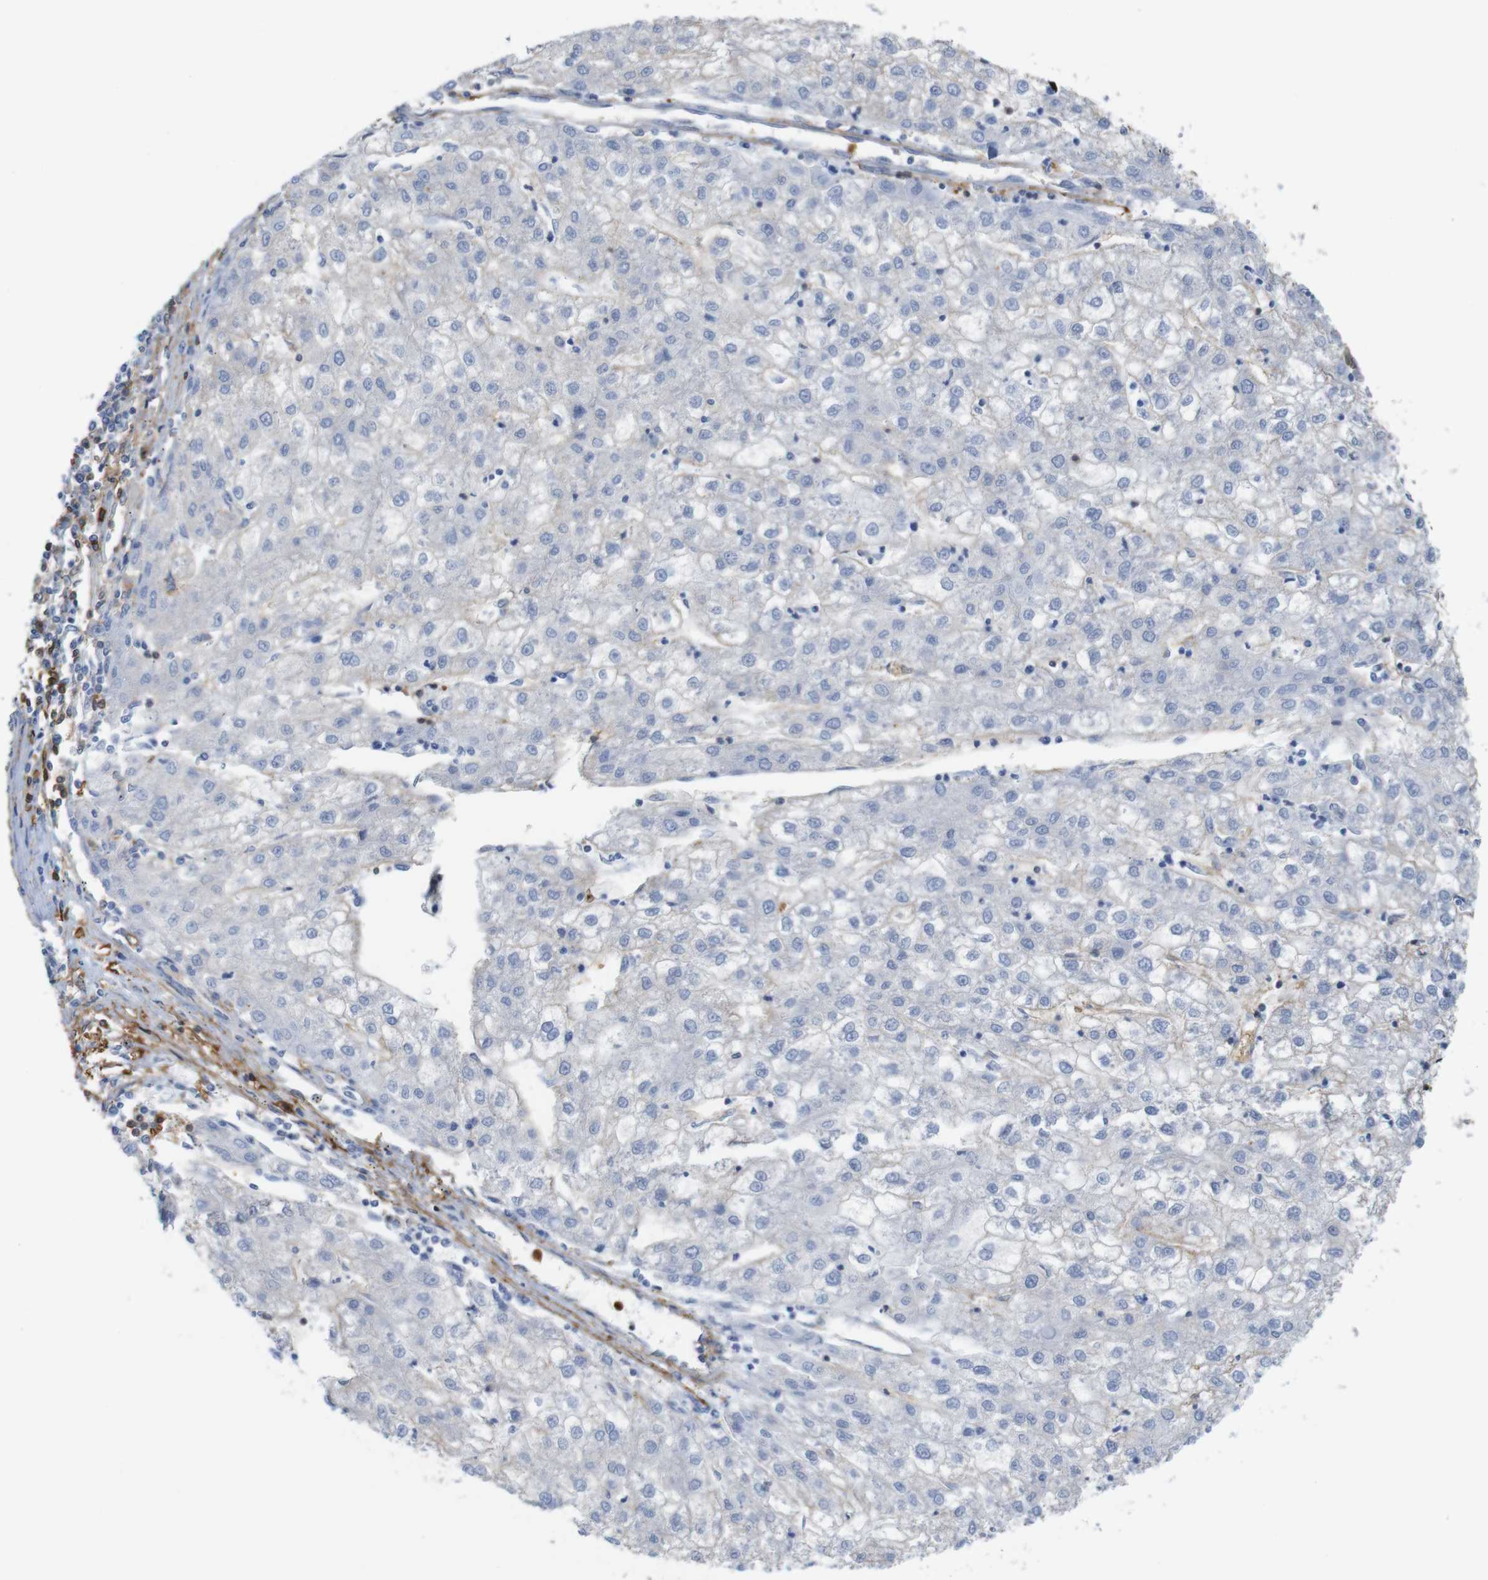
{"staining": {"intensity": "negative", "quantity": "none", "location": "none"}, "tissue": "liver cancer", "cell_type": "Tumor cells", "image_type": "cancer", "snomed": [{"axis": "morphology", "description": "Carcinoma, Hepatocellular, NOS"}, {"axis": "topography", "description": "Liver"}], "caption": "Hepatocellular carcinoma (liver) was stained to show a protein in brown. There is no significant expression in tumor cells.", "gene": "ANXA1", "patient": {"sex": "male", "age": 72}}